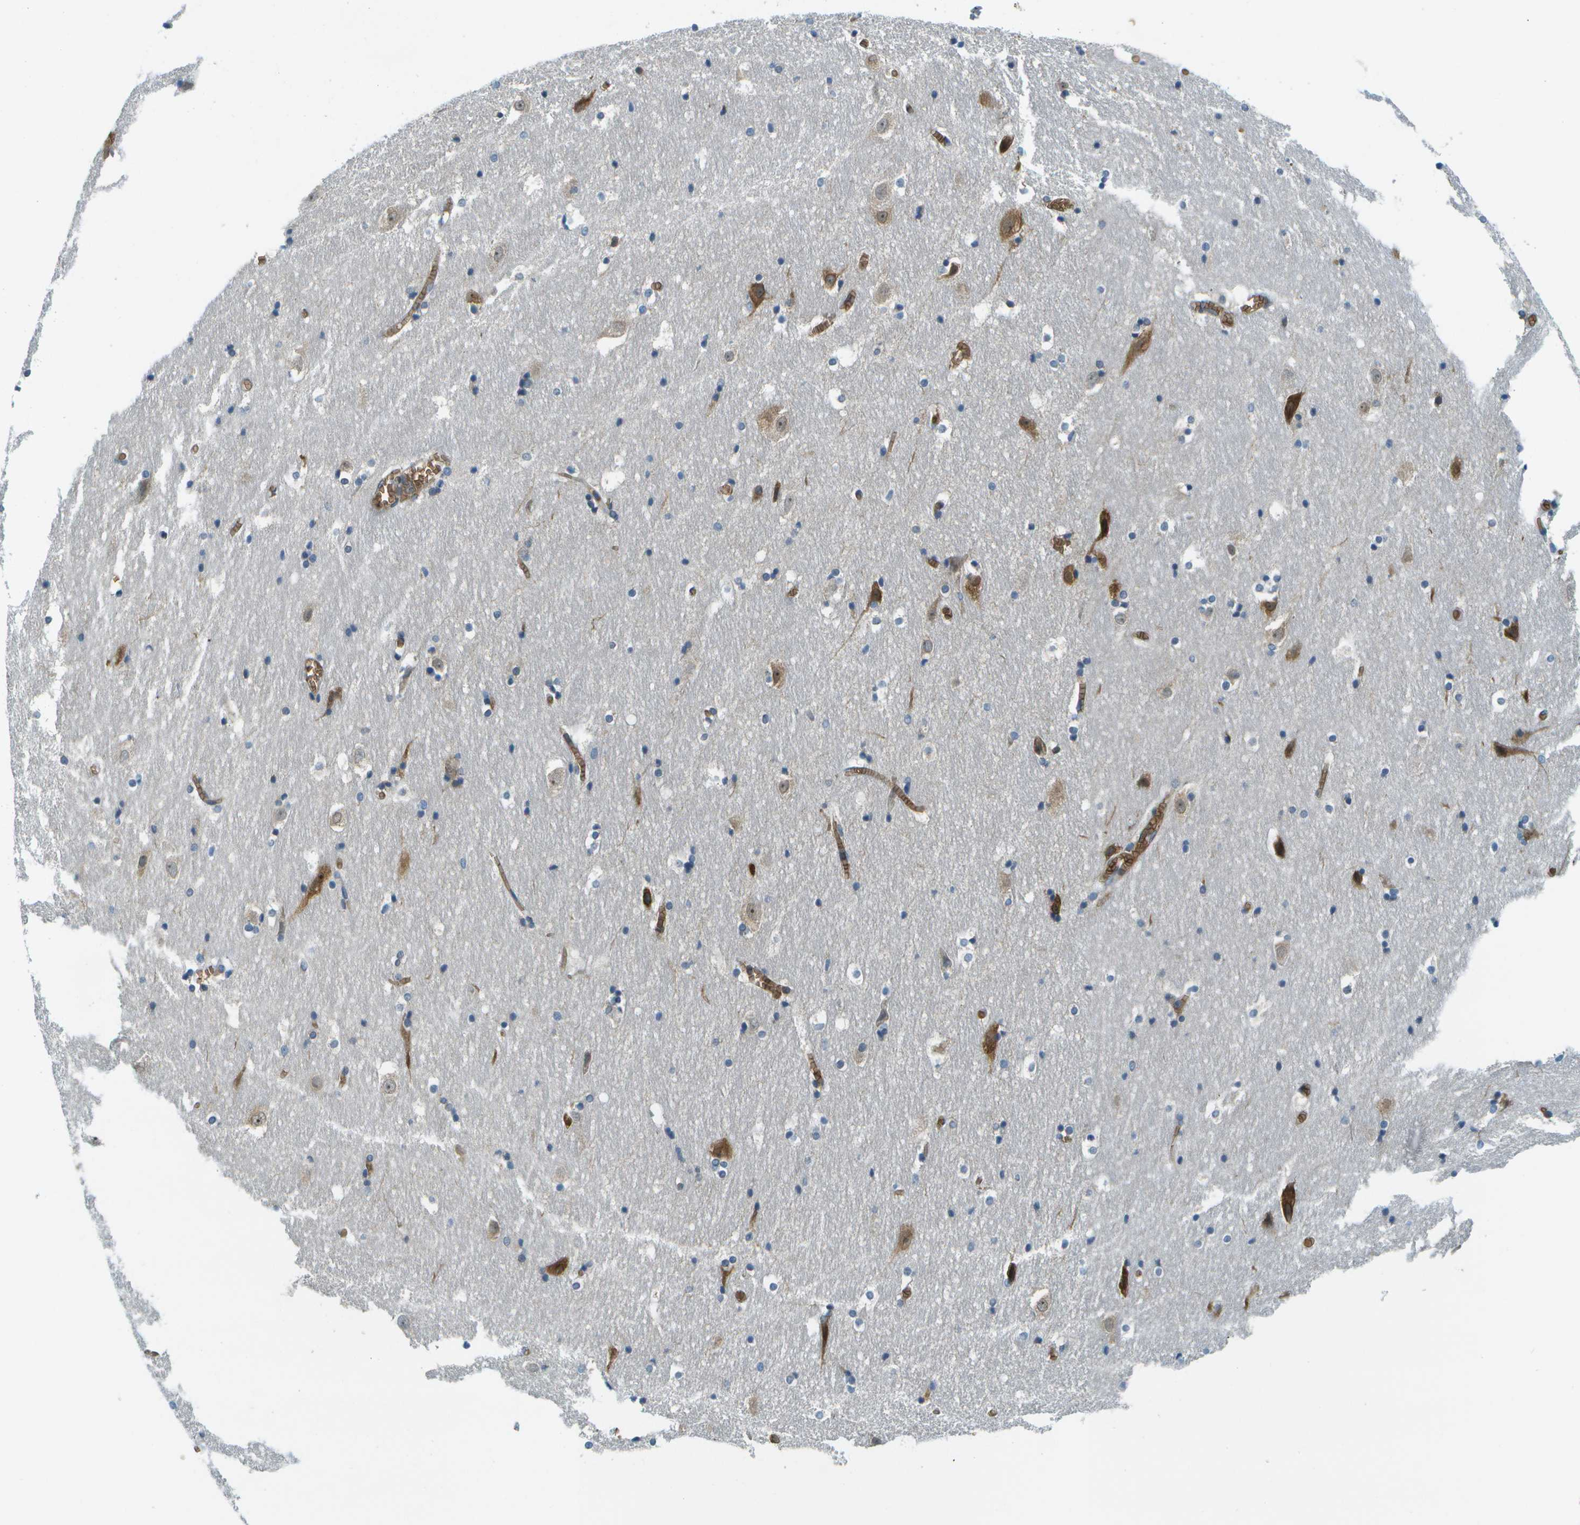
{"staining": {"intensity": "moderate", "quantity": "<25%", "location": "cytoplasmic/membranous,nuclear"}, "tissue": "hippocampus", "cell_type": "Glial cells", "image_type": "normal", "snomed": [{"axis": "morphology", "description": "Normal tissue, NOS"}, {"axis": "topography", "description": "Hippocampus"}], "caption": "Immunohistochemistry of benign human hippocampus reveals low levels of moderate cytoplasmic/membranous,nuclear staining in approximately <25% of glial cells. The staining is performed using DAB (3,3'-diaminobenzidine) brown chromogen to label protein expression. The nuclei are counter-stained blue using hematoxylin.", "gene": "CTIF", "patient": {"sex": "male", "age": 45}}